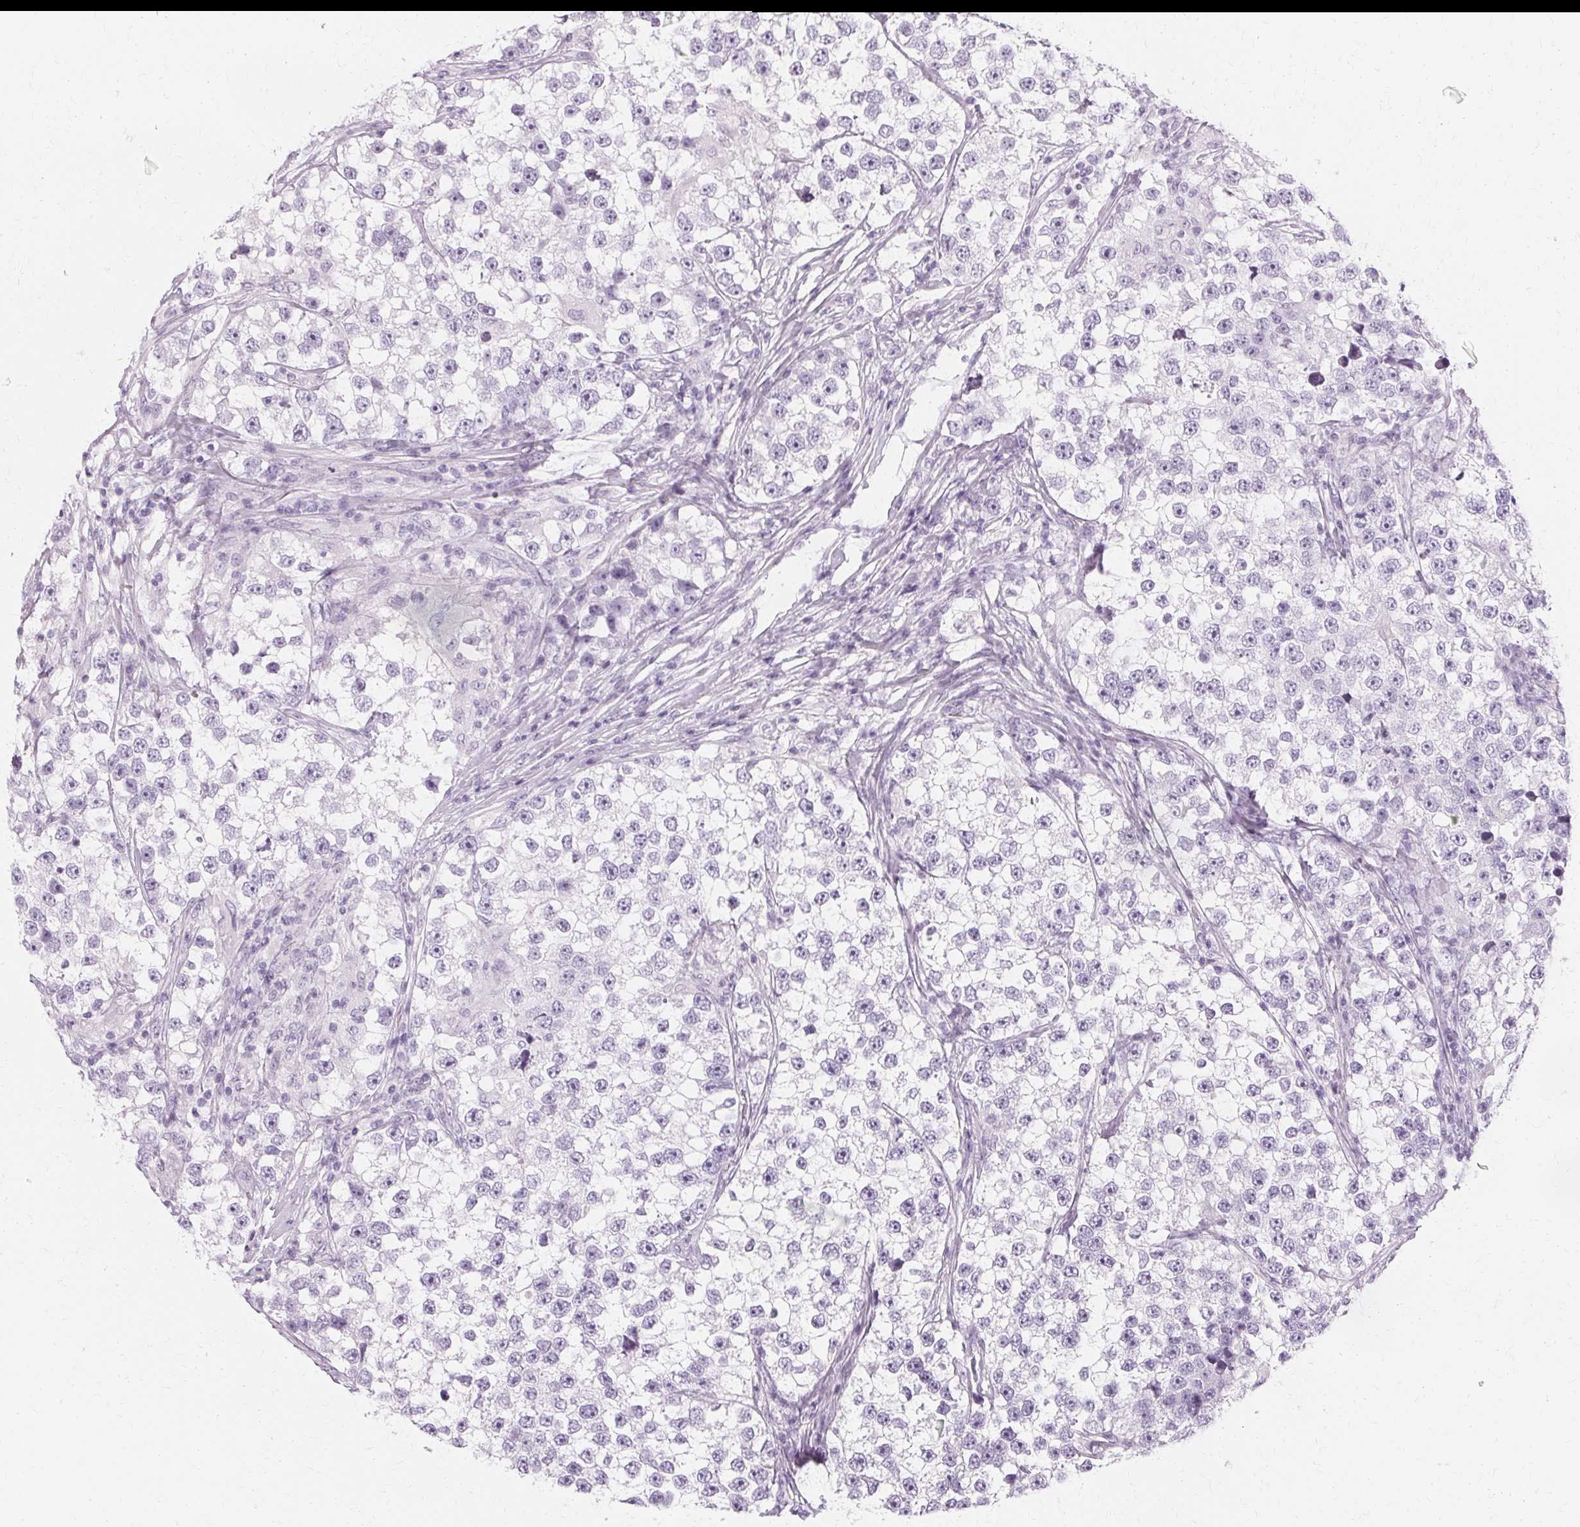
{"staining": {"intensity": "negative", "quantity": "none", "location": "none"}, "tissue": "testis cancer", "cell_type": "Tumor cells", "image_type": "cancer", "snomed": [{"axis": "morphology", "description": "Seminoma, NOS"}, {"axis": "topography", "description": "Testis"}], "caption": "IHC histopathology image of testis cancer stained for a protein (brown), which shows no staining in tumor cells. (Brightfield microscopy of DAB immunohistochemistry (IHC) at high magnification).", "gene": "KRT6C", "patient": {"sex": "male", "age": 46}}